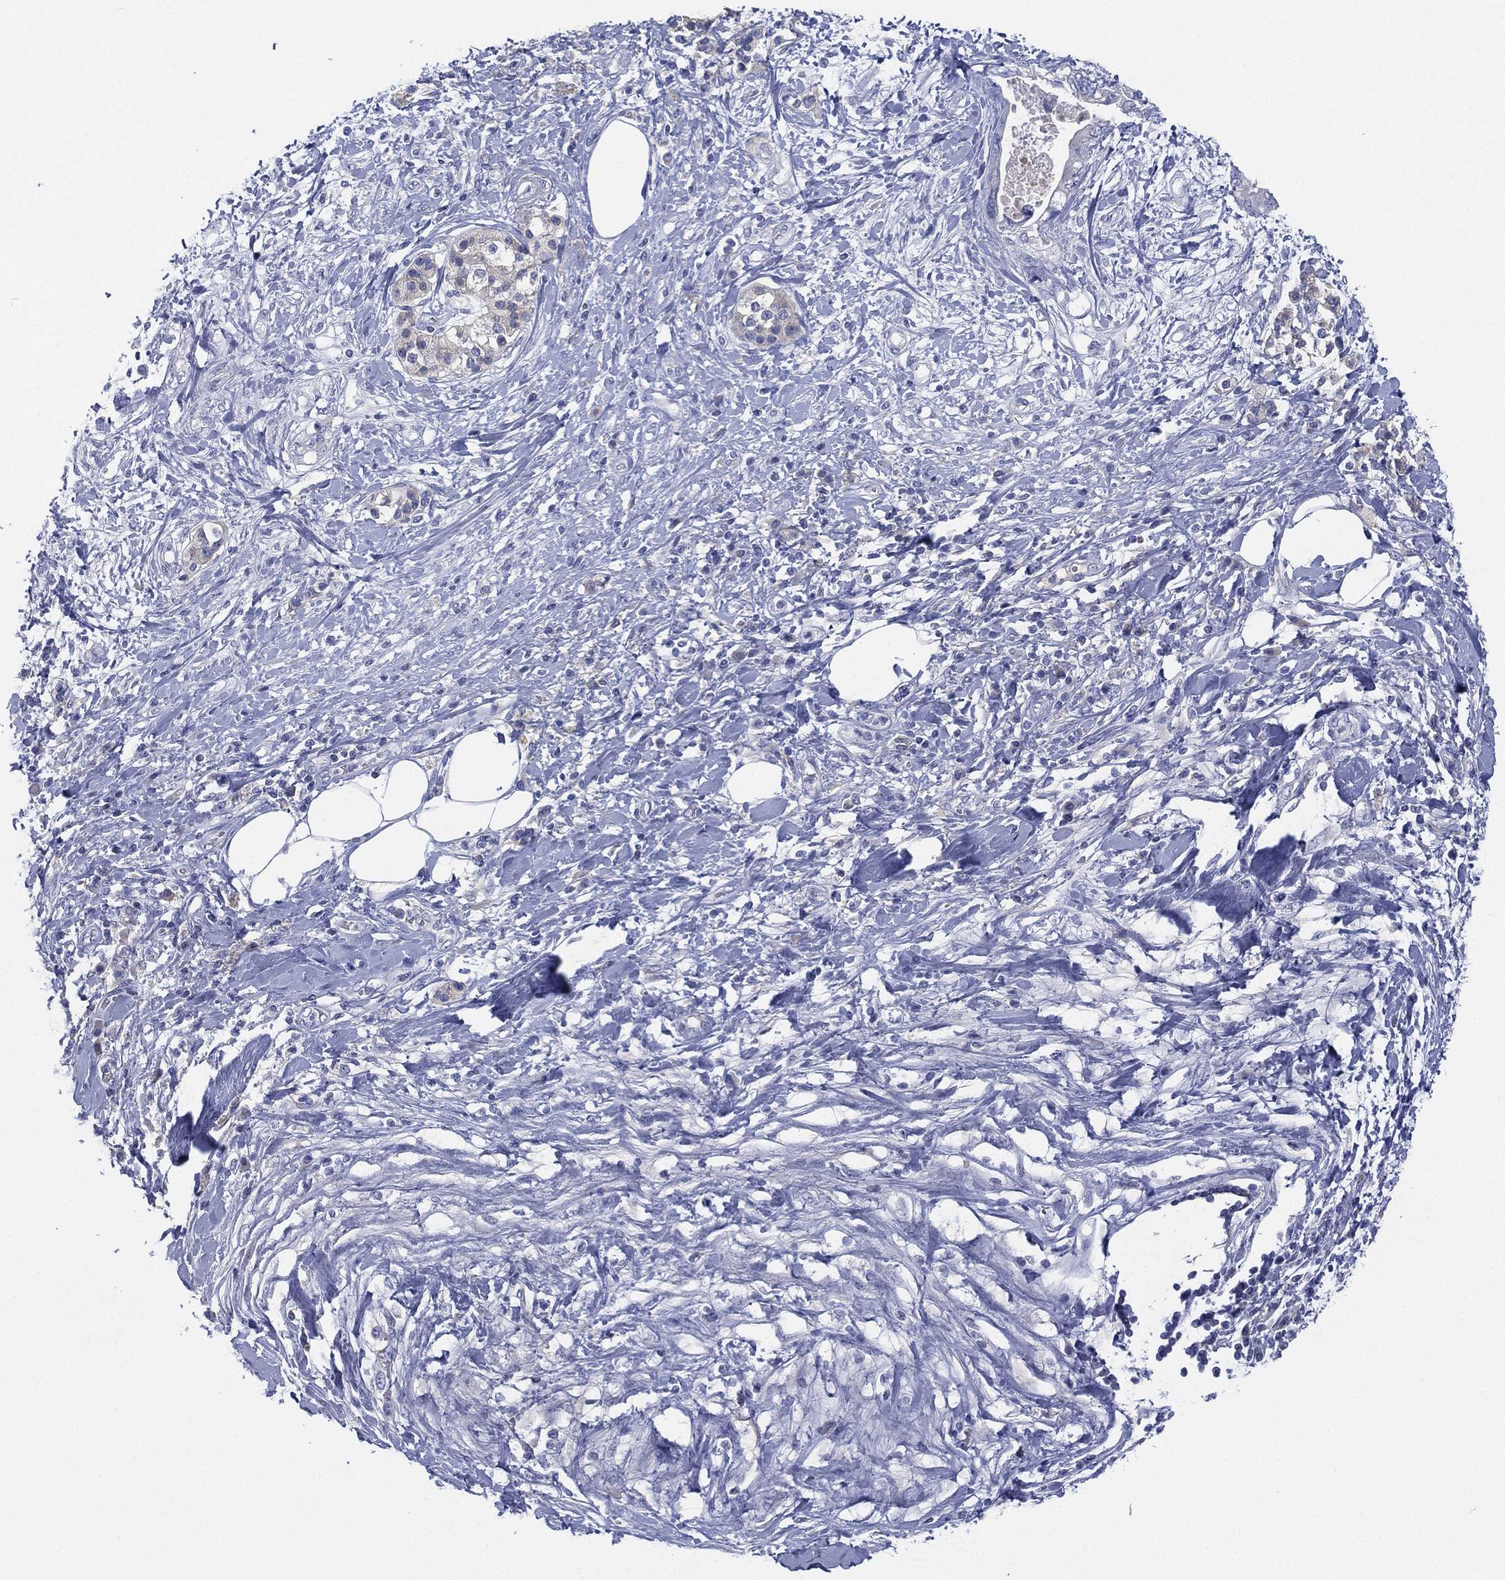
{"staining": {"intensity": "negative", "quantity": "none", "location": "none"}, "tissue": "pancreatic cancer", "cell_type": "Tumor cells", "image_type": "cancer", "snomed": [{"axis": "morphology", "description": "Adenocarcinoma, NOS"}, {"axis": "topography", "description": "Pancreas"}], "caption": "This is an immunohistochemistry histopathology image of pancreatic cancer (adenocarcinoma). There is no staining in tumor cells.", "gene": "CYP2D6", "patient": {"sex": "female", "age": 56}}